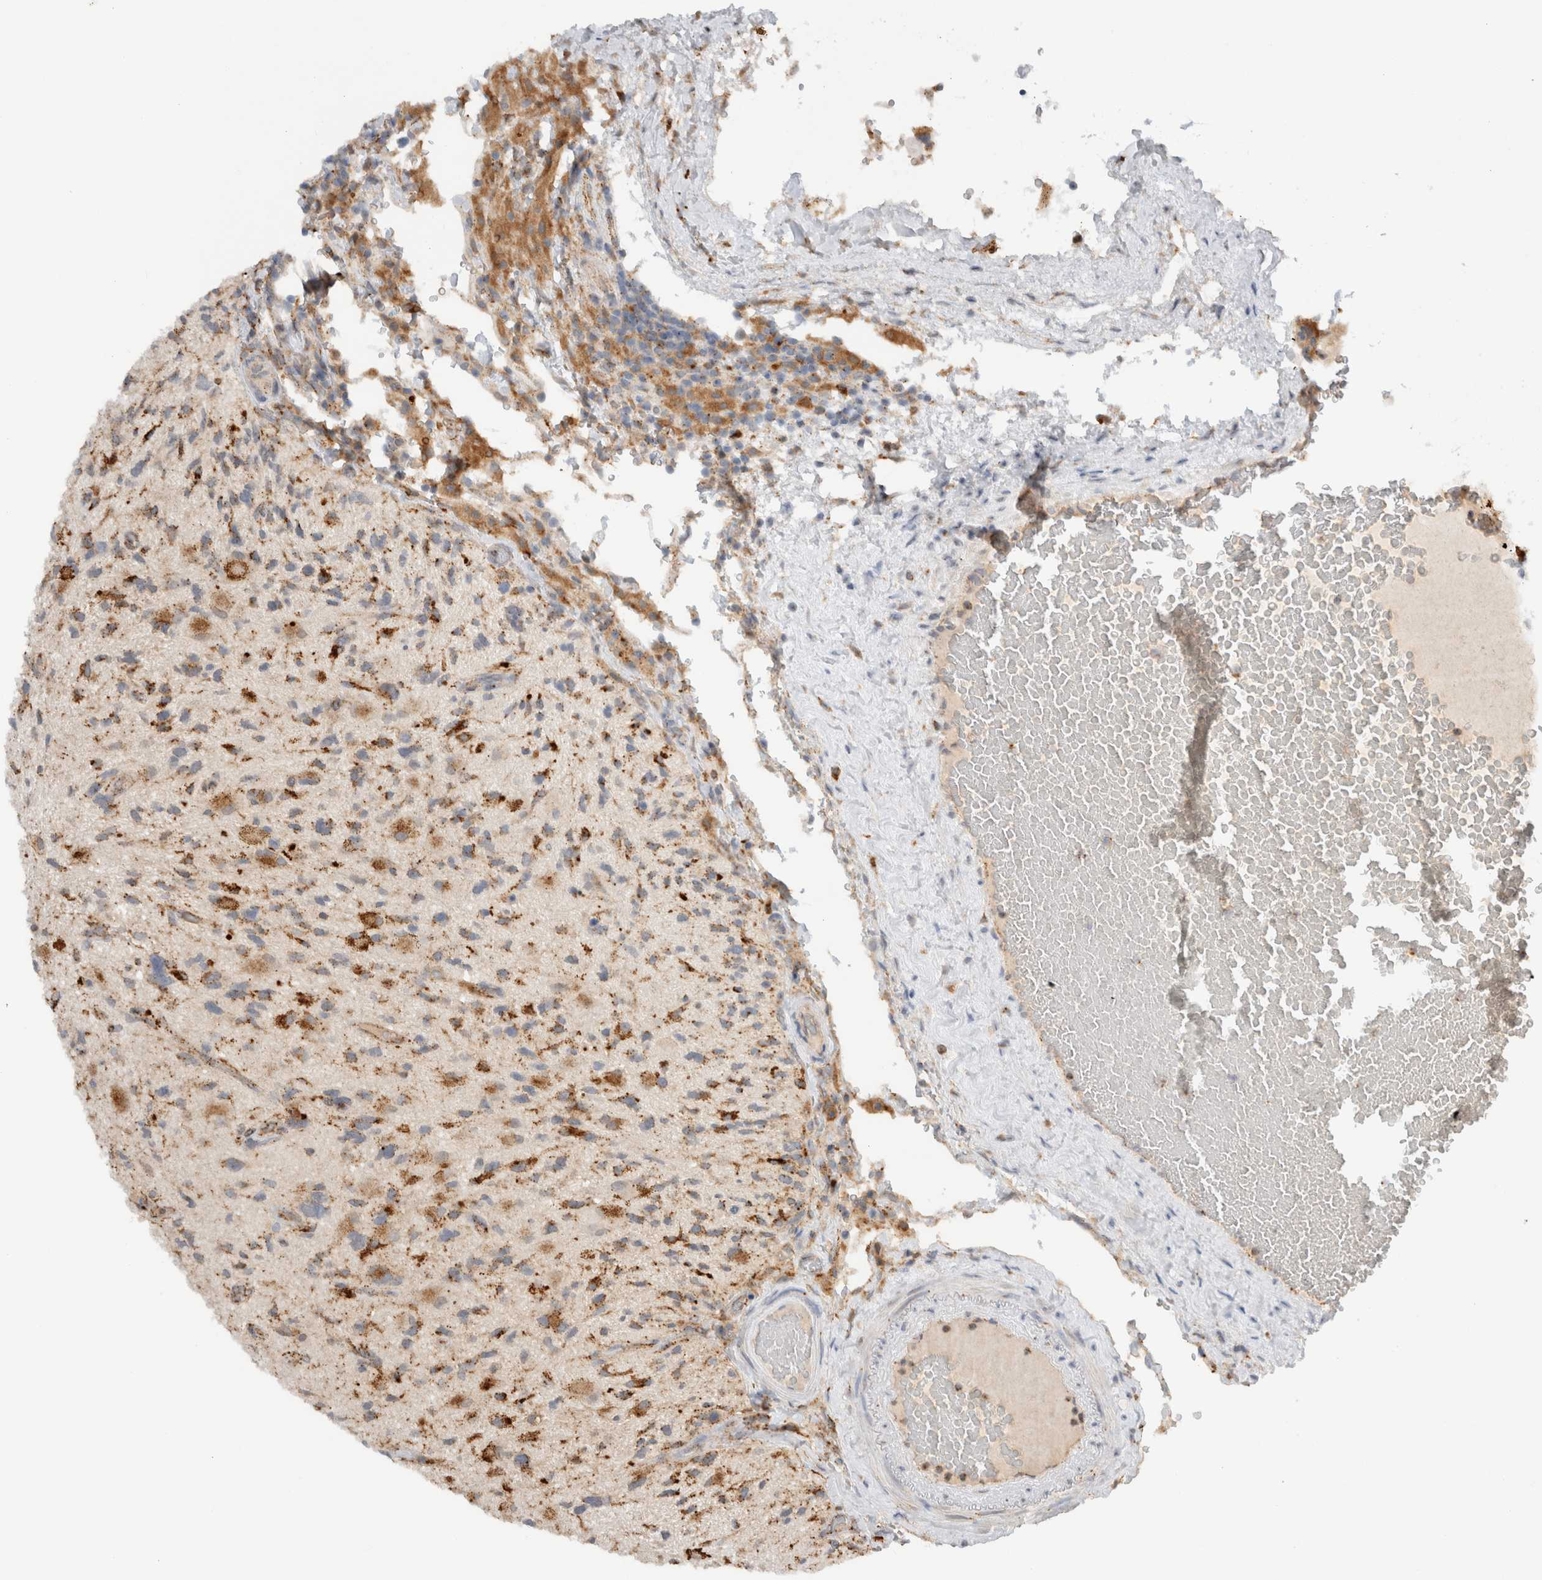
{"staining": {"intensity": "strong", "quantity": "25%-75%", "location": "cytoplasmic/membranous"}, "tissue": "glioma", "cell_type": "Tumor cells", "image_type": "cancer", "snomed": [{"axis": "morphology", "description": "Glioma, malignant, High grade"}, {"axis": "topography", "description": "Brain"}], "caption": "Immunohistochemical staining of malignant high-grade glioma shows high levels of strong cytoplasmic/membranous expression in approximately 25%-75% of tumor cells. The protein of interest is shown in brown color, while the nuclei are stained blue.", "gene": "GNS", "patient": {"sex": "male", "age": 33}}